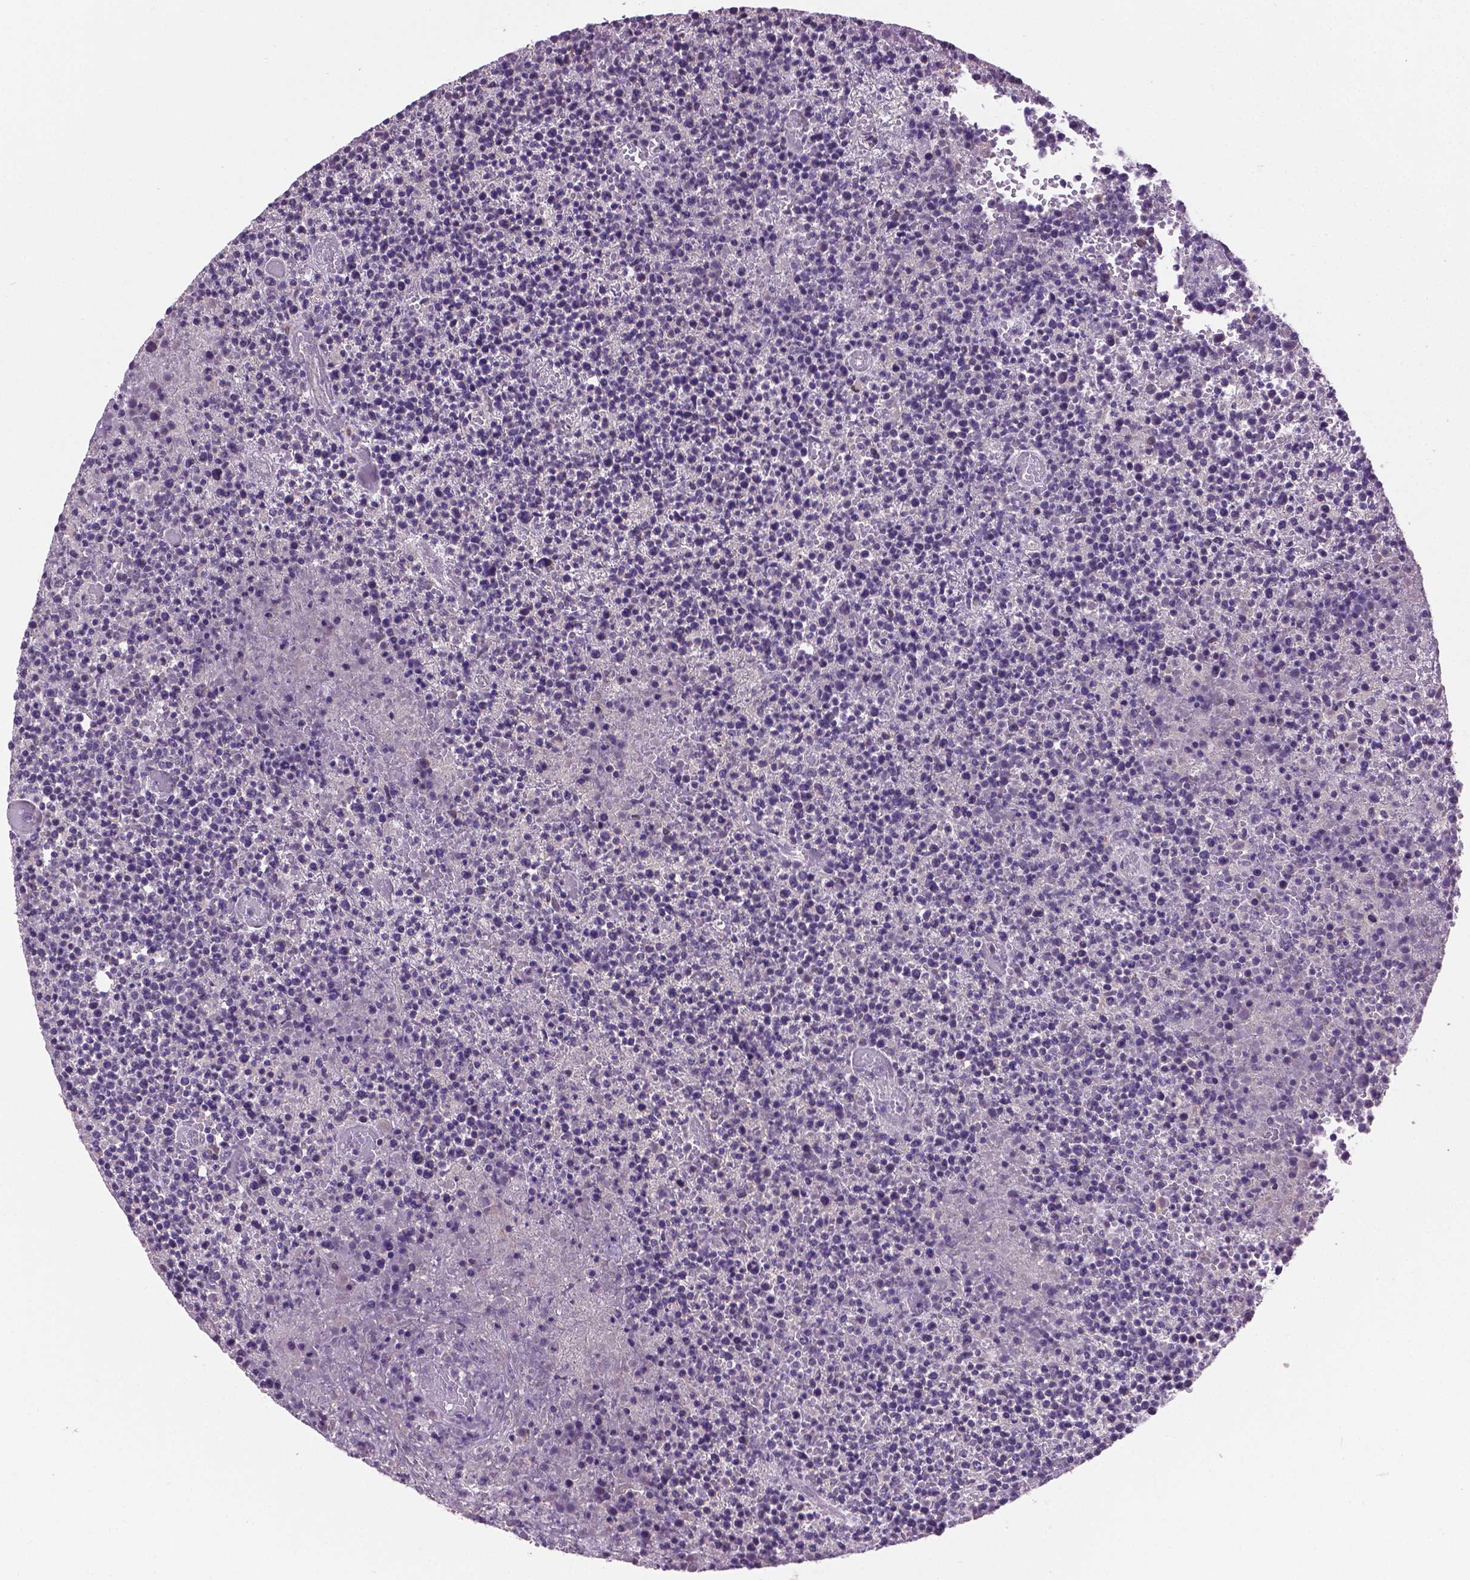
{"staining": {"intensity": "negative", "quantity": "none", "location": "none"}, "tissue": "lymphoma", "cell_type": "Tumor cells", "image_type": "cancer", "snomed": [{"axis": "morphology", "description": "Malignant lymphoma, non-Hodgkin's type, High grade"}, {"axis": "topography", "description": "Lymph node"}], "caption": "Immunohistochemistry image of neoplastic tissue: human malignant lymphoma, non-Hodgkin's type (high-grade) stained with DAB (3,3'-diaminobenzidine) exhibits no significant protein staining in tumor cells.", "gene": "IRF6", "patient": {"sex": "male", "age": 13}}